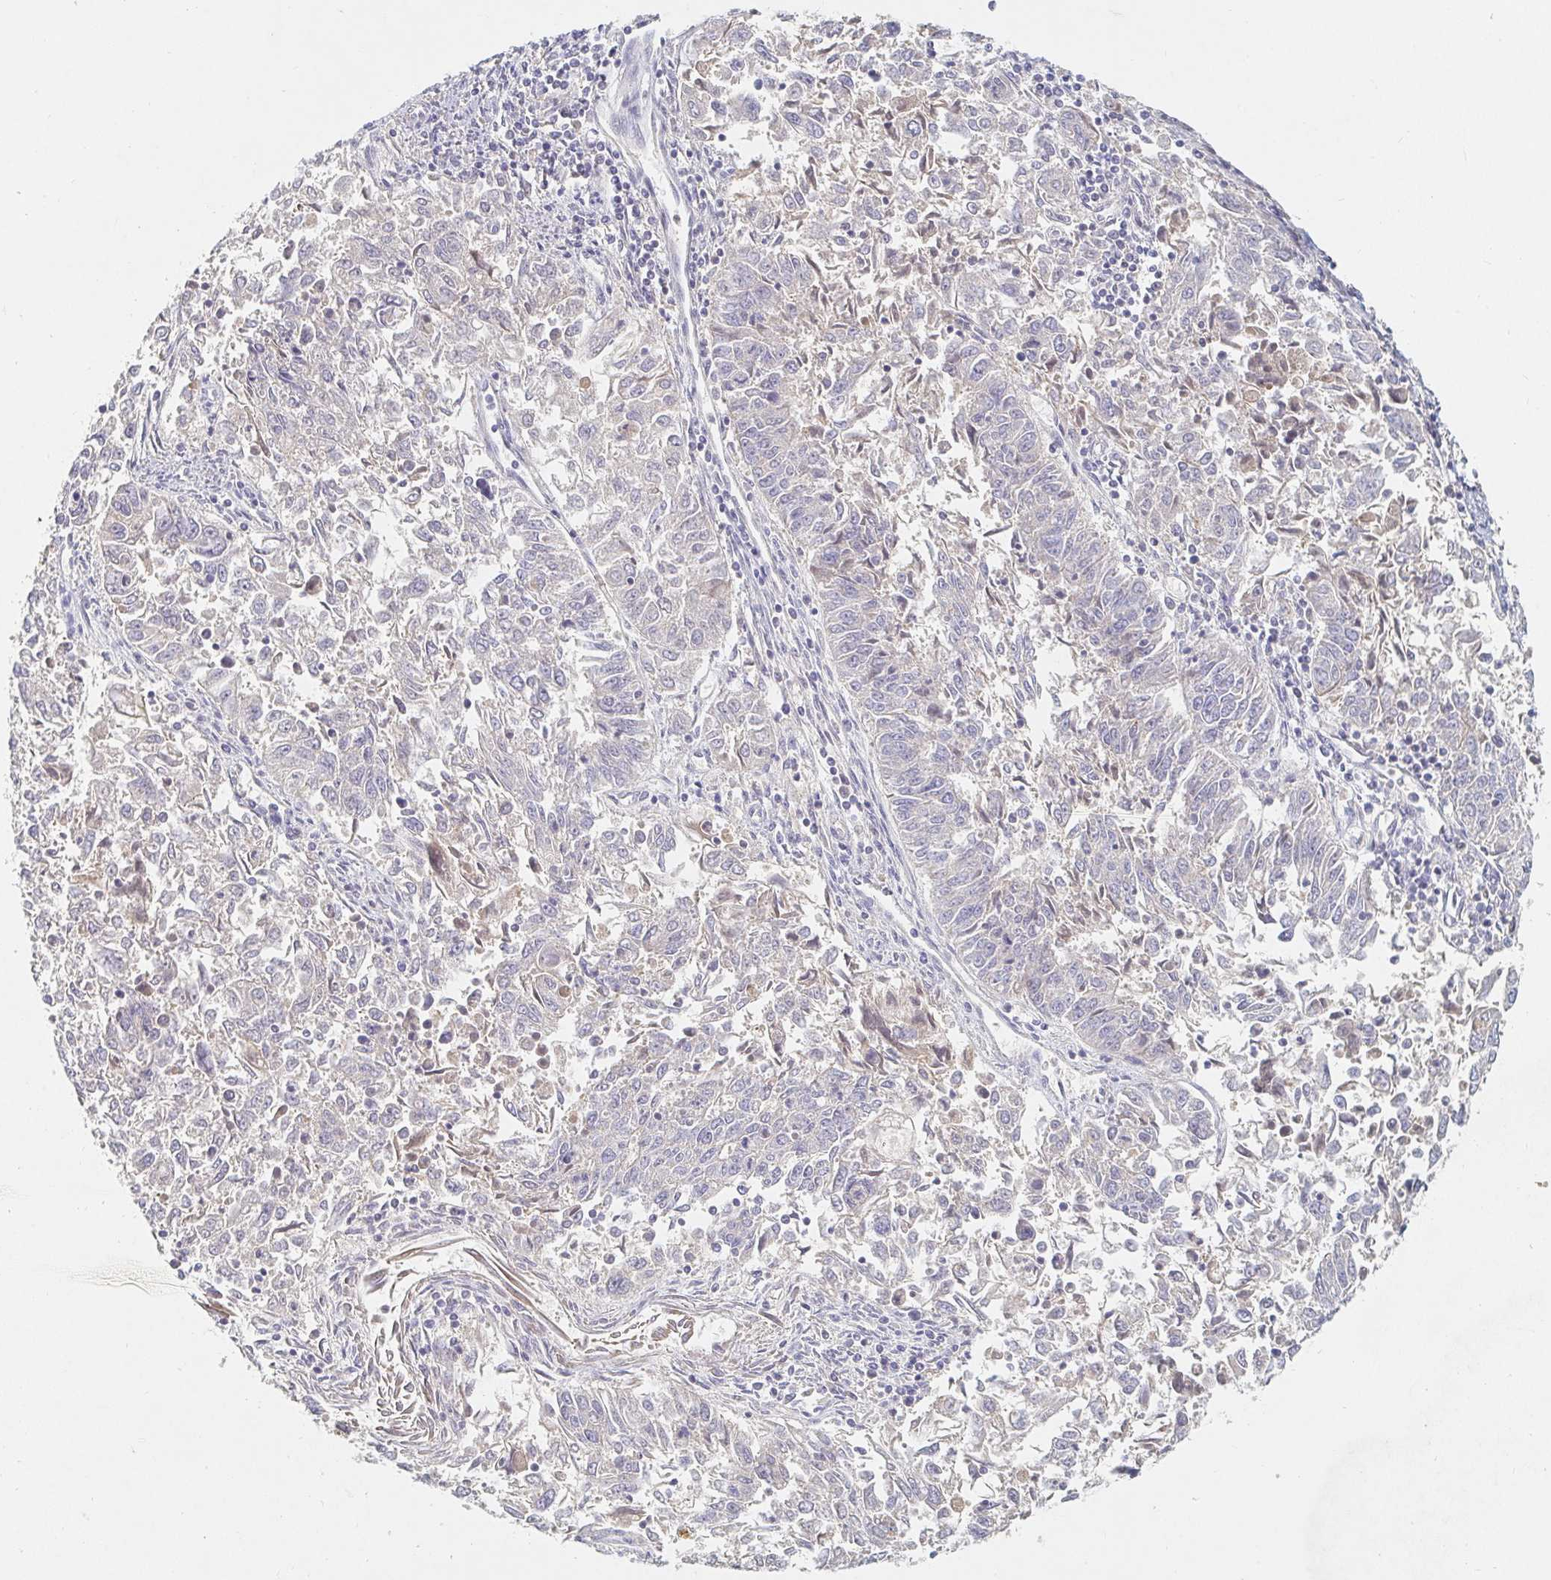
{"staining": {"intensity": "negative", "quantity": "none", "location": "none"}, "tissue": "endometrial cancer", "cell_type": "Tumor cells", "image_type": "cancer", "snomed": [{"axis": "morphology", "description": "Adenocarcinoma, NOS"}, {"axis": "topography", "description": "Endometrium"}], "caption": "IHC of human adenocarcinoma (endometrial) reveals no expression in tumor cells.", "gene": "NME9", "patient": {"sex": "female", "age": 42}}